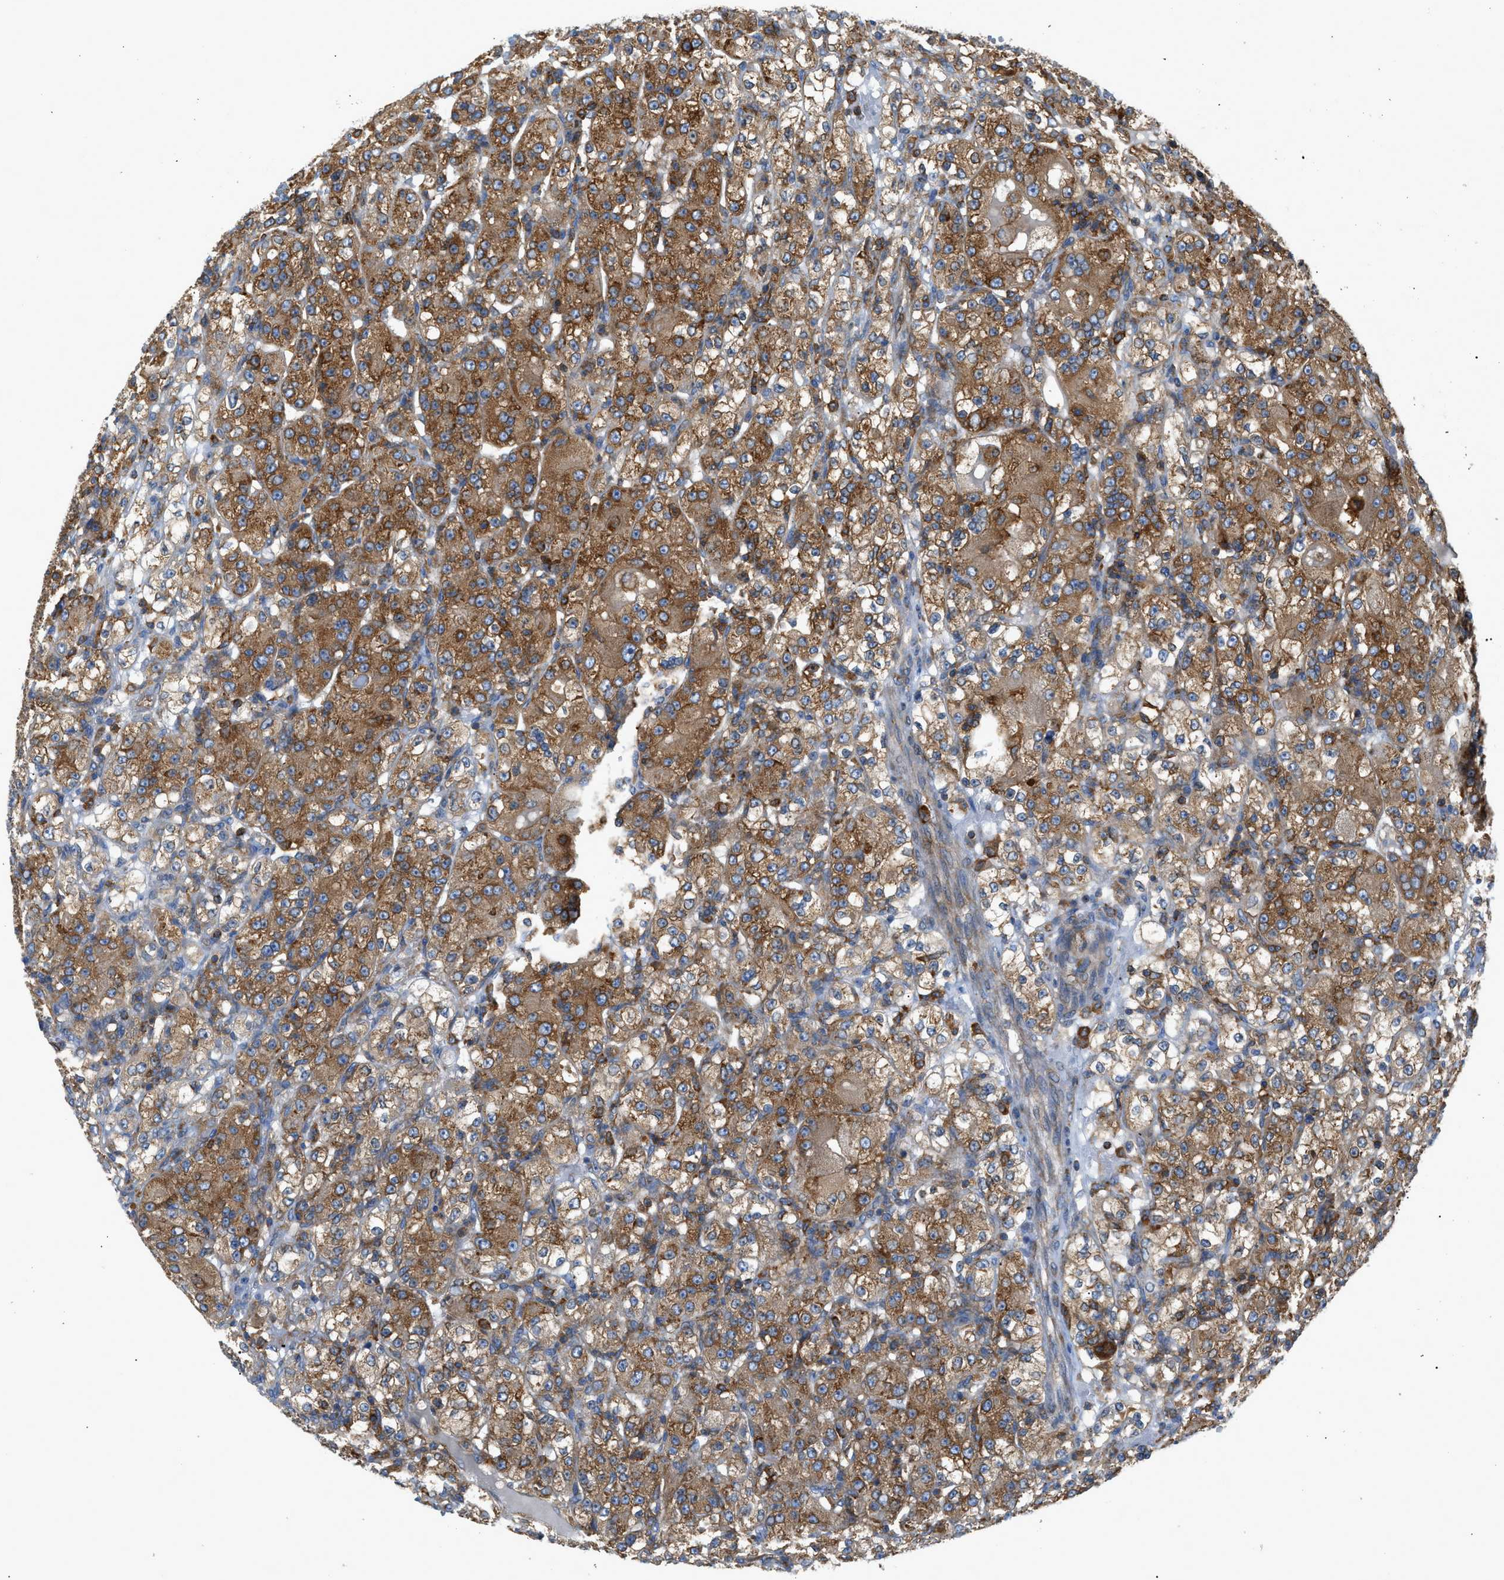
{"staining": {"intensity": "moderate", "quantity": ">75%", "location": "cytoplasmic/membranous"}, "tissue": "renal cancer", "cell_type": "Tumor cells", "image_type": "cancer", "snomed": [{"axis": "morphology", "description": "Normal tissue, NOS"}, {"axis": "morphology", "description": "Adenocarcinoma, NOS"}, {"axis": "topography", "description": "Kidney"}], "caption": "Immunohistochemical staining of human adenocarcinoma (renal) reveals medium levels of moderate cytoplasmic/membranous staining in about >75% of tumor cells.", "gene": "GPAT4", "patient": {"sex": "male", "age": 61}}